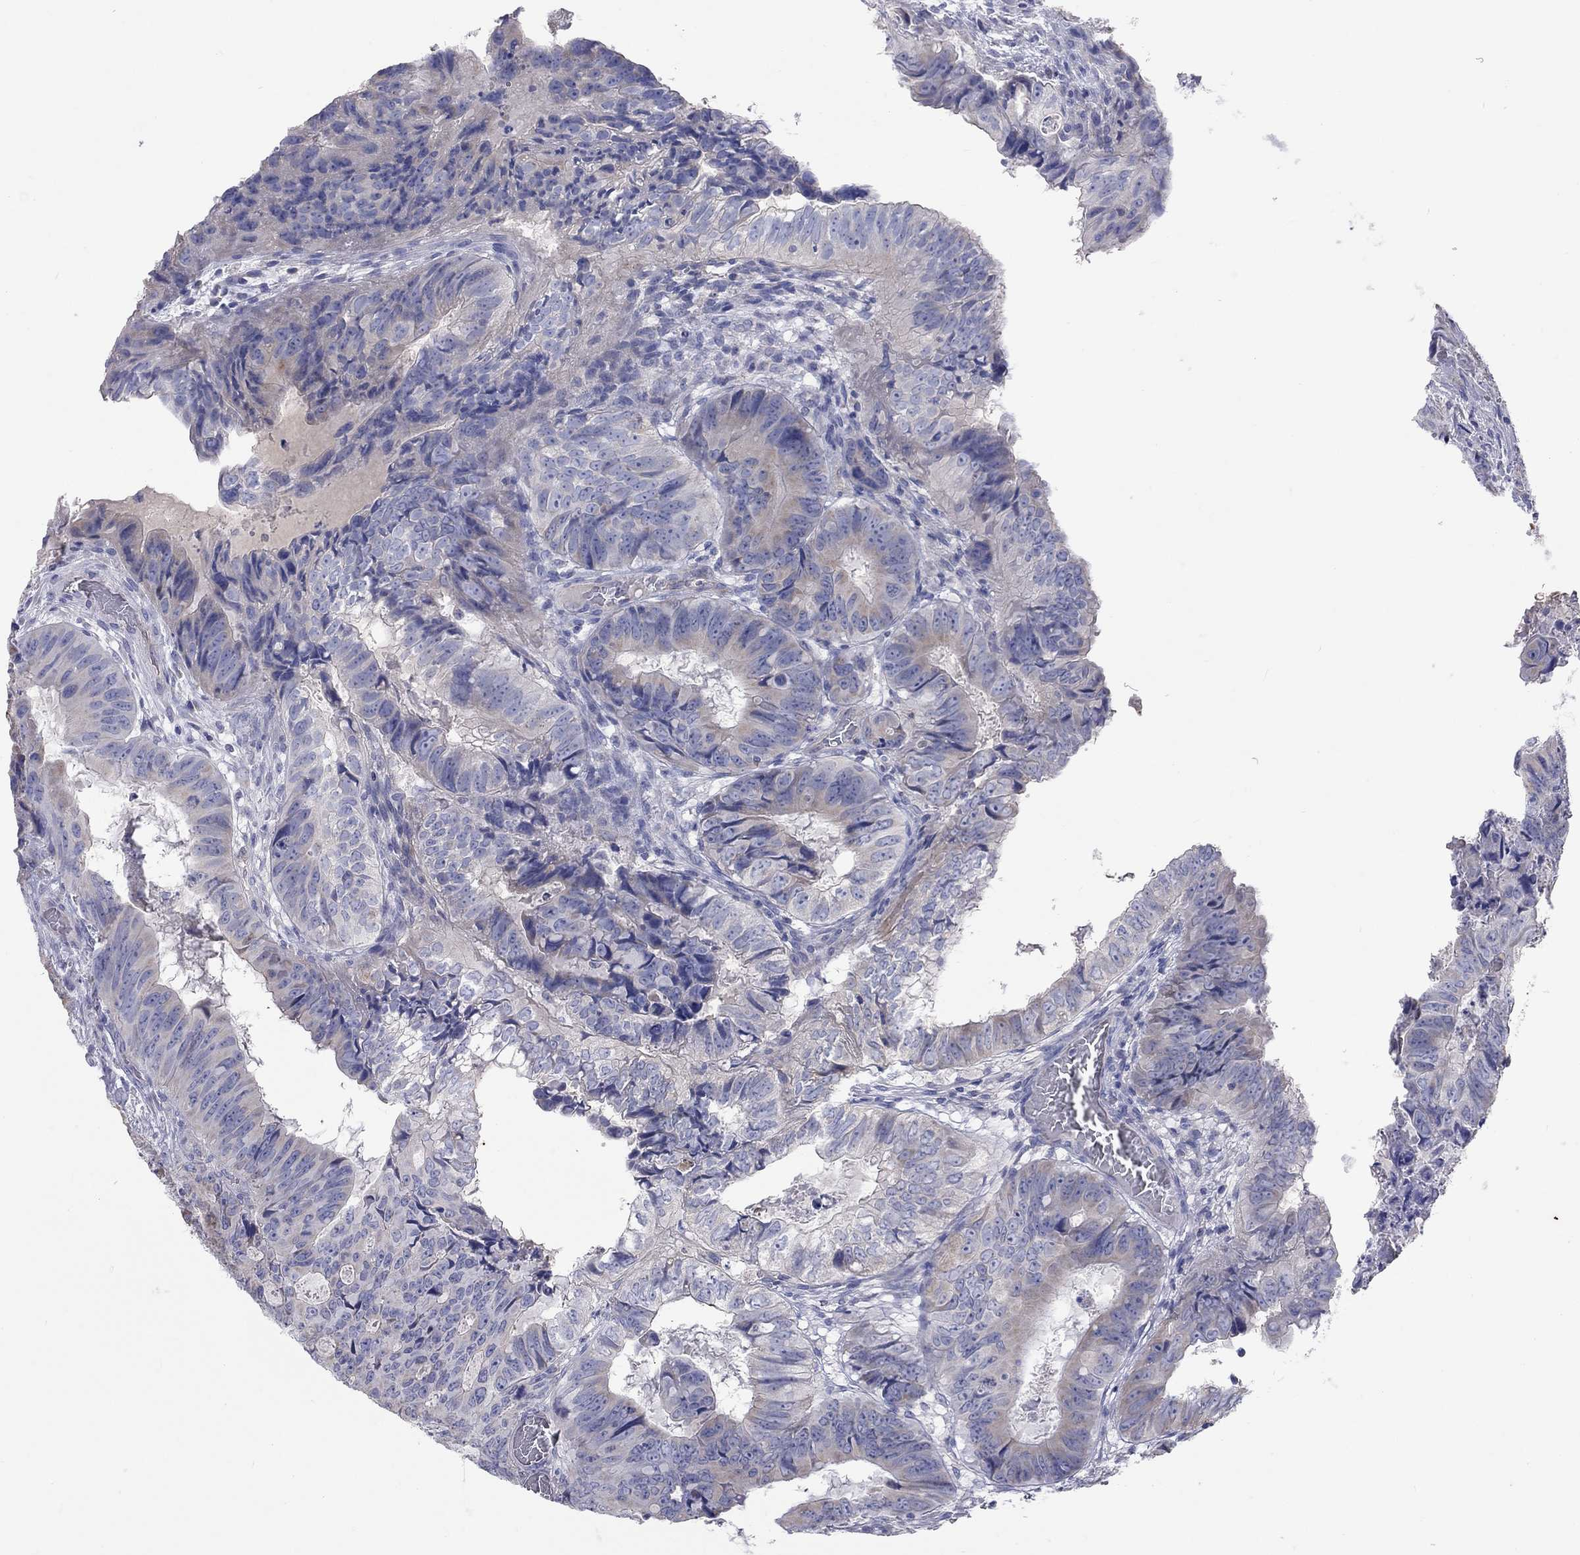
{"staining": {"intensity": "weak", "quantity": "<25%", "location": "cytoplasmic/membranous"}, "tissue": "colorectal cancer", "cell_type": "Tumor cells", "image_type": "cancer", "snomed": [{"axis": "morphology", "description": "Adenocarcinoma, NOS"}, {"axis": "topography", "description": "Colon"}], "caption": "Adenocarcinoma (colorectal) stained for a protein using immunohistochemistry exhibits no expression tumor cells.", "gene": "RCAN1", "patient": {"sex": "male", "age": 79}}